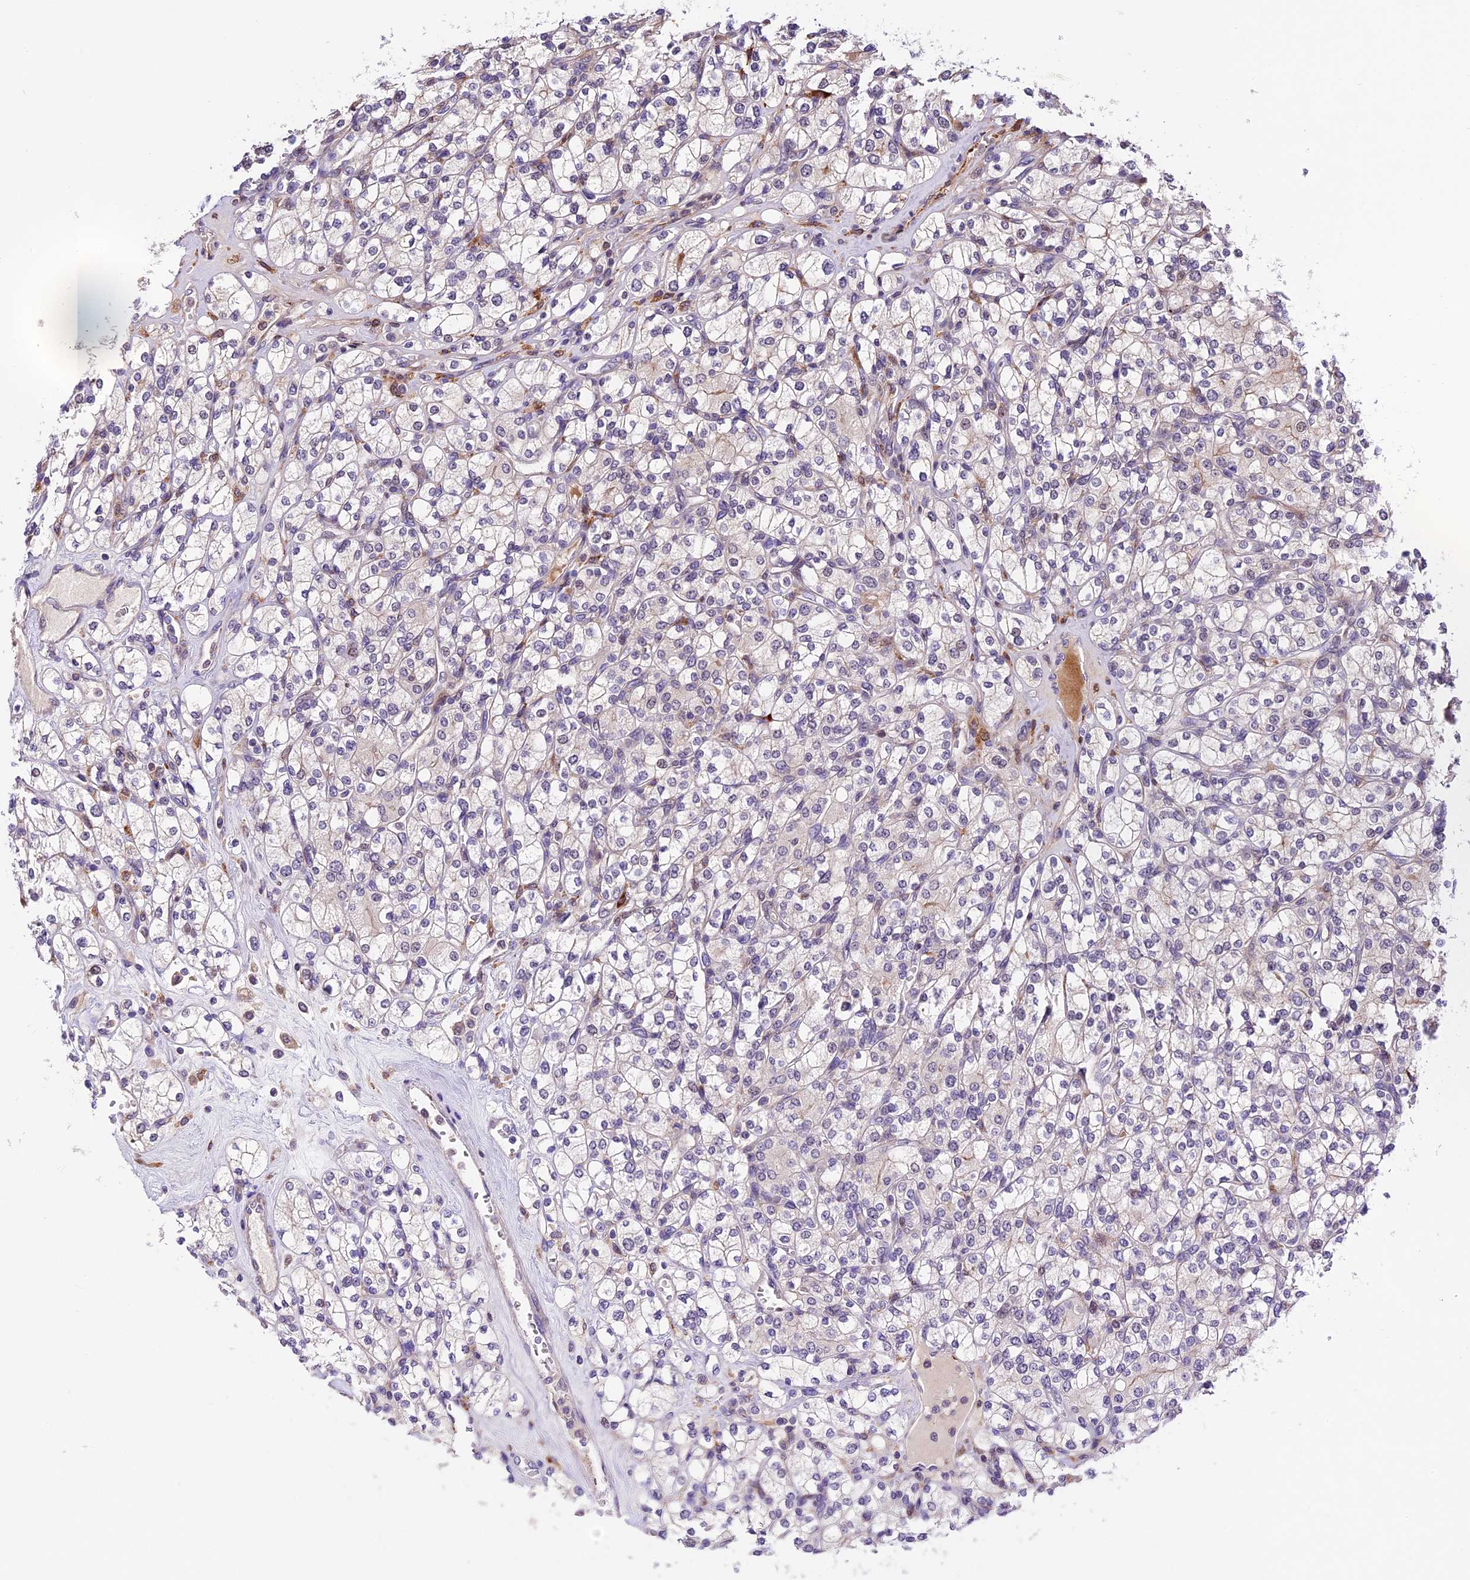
{"staining": {"intensity": "negative", "quantity": "none", "location": "none"}, "tissue": "renal cancer", "cell_type": "Tumor cells", "image_type": "cancer", "snomed": [{"axis": "morphology", "description": "Adenocarcinoma, NOS"}, {"axis": "topography", "description": "Kidney"}], "caption": "Human renal cancer (adenocarcinoma) stained for a protein using immunohistochemistry exhibits no expression in tumor cells.", "gene": "FBXO45", "patient": {"sex": "male", "age": 77}}